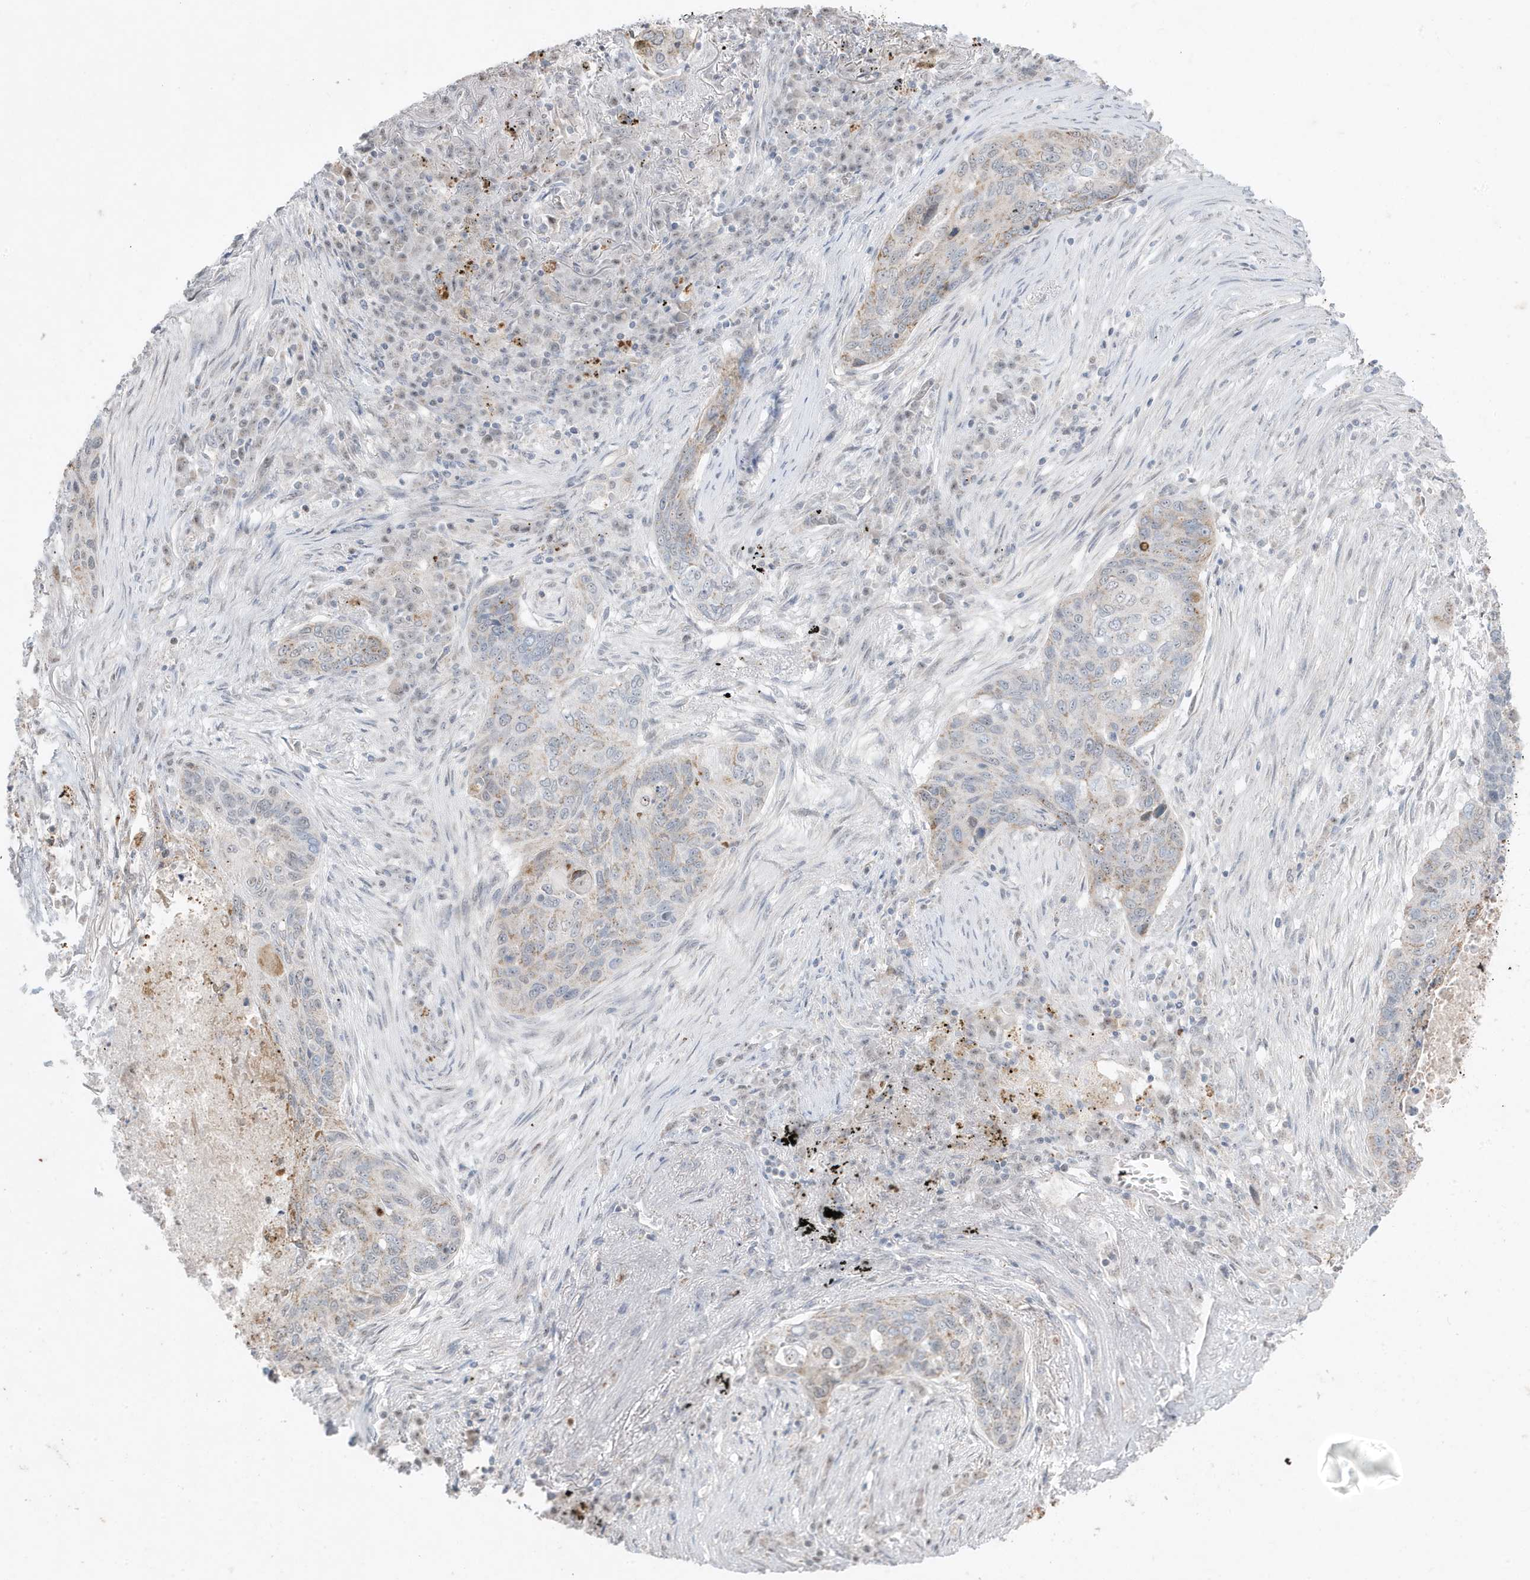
{"staining": {"intensity": "weak", "quantity": "<25%", "location": "cytoplasmic/membranous"}, "tissue": "lung cancer", "cell_type": "Tumor cells", "image_type": "cancer", "snomed": [{"axis": "morphology", "description": "Squamous cell carcinoma, NOS"}, {"axis": "topography", "description": "Lung"}], "caption": "High magnification brightfield microscopy of lung squamous cell carcinoma stained with DAB (brown) and counterstained with hematoxylin (blue): tumor cells show no significant positivity. (Stains: DAB immunohistochemistry (IHC) with hematoxylin counter stain, Microscopy: brightfield microscopy at high magnification).", "gene": "FNDC1", "patient": {"sex": "female", "age": 63}}